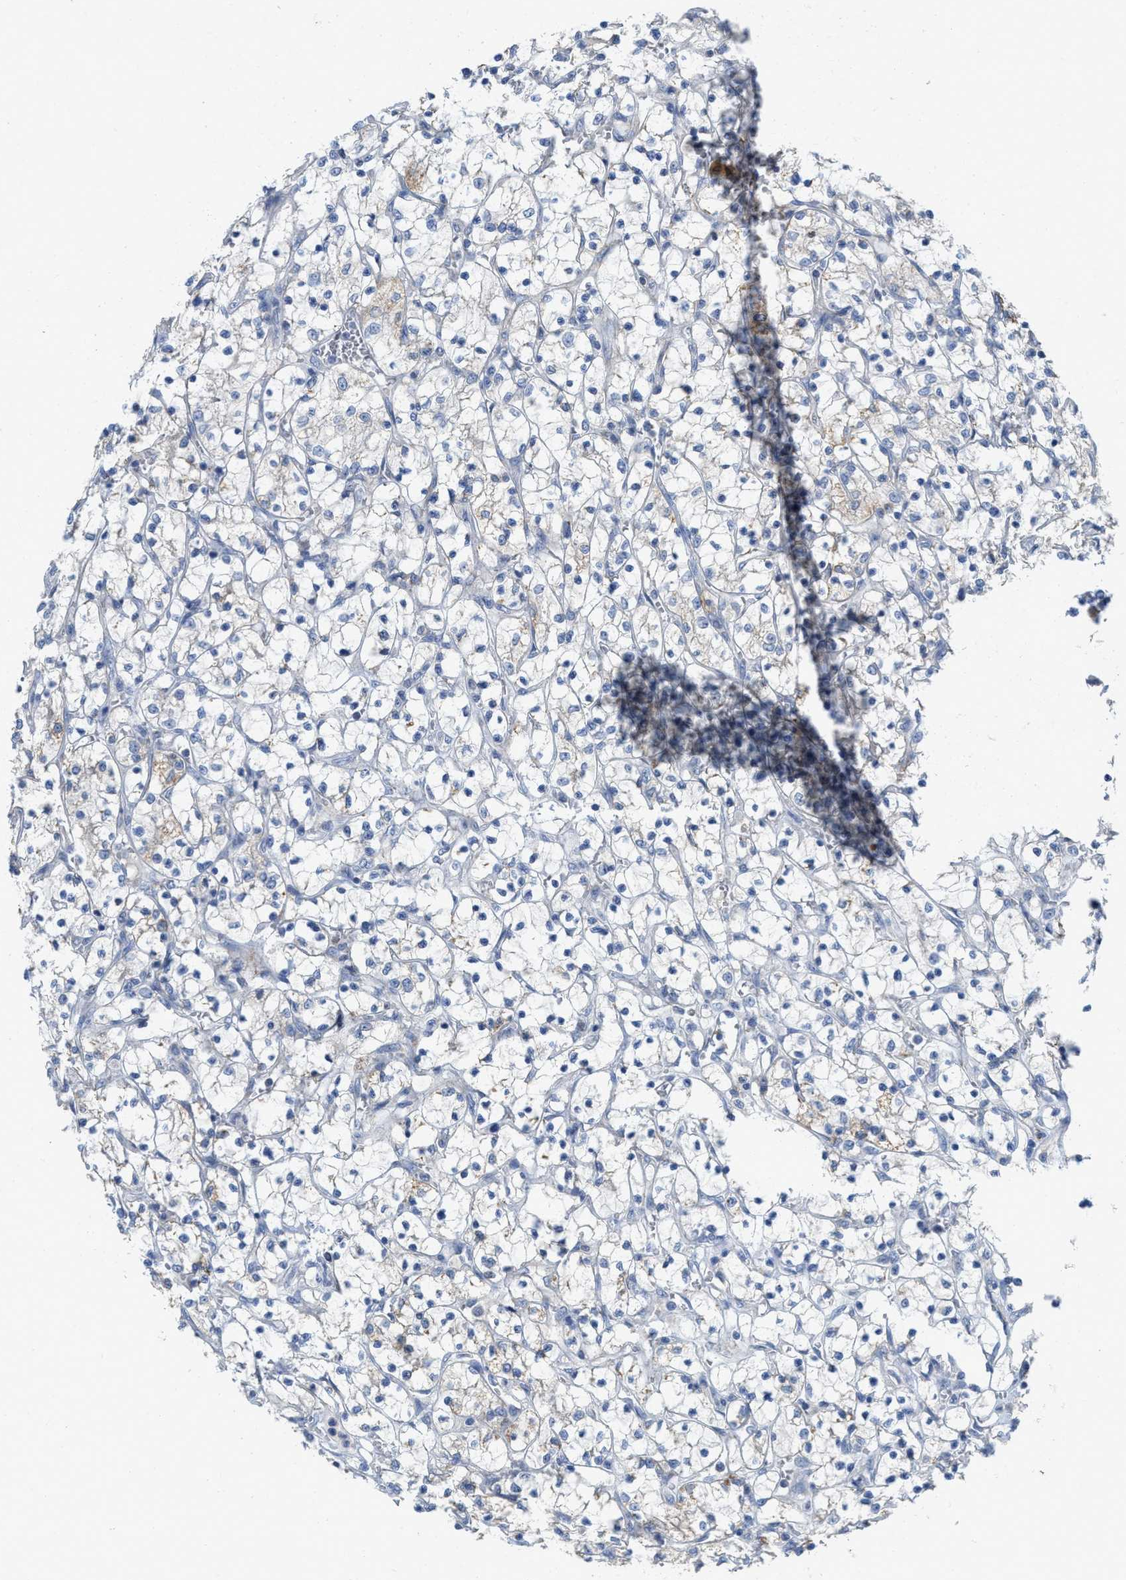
{"staining": {"intensity": "moderate", "quantity": "<25%", "location": "cytoplasmic/membranous"}, "tissue": "renal cancer", "cell_type": "Tumor cells", "image_type": "cancer", "snomed": [{"axis": "morphology", "description": "Adenocarcinoma, NOS"}, {"axis": "topography", "description": "Kidney"}], "caption": "Renal cancer (adenocarcinoma) stained with a brown dye displays moderate cytoplasmic/membranous positive staining in approximately <25% of tumor cells.", "gene": "GATD3", "patient": {"sex": "female", "age": 69}}